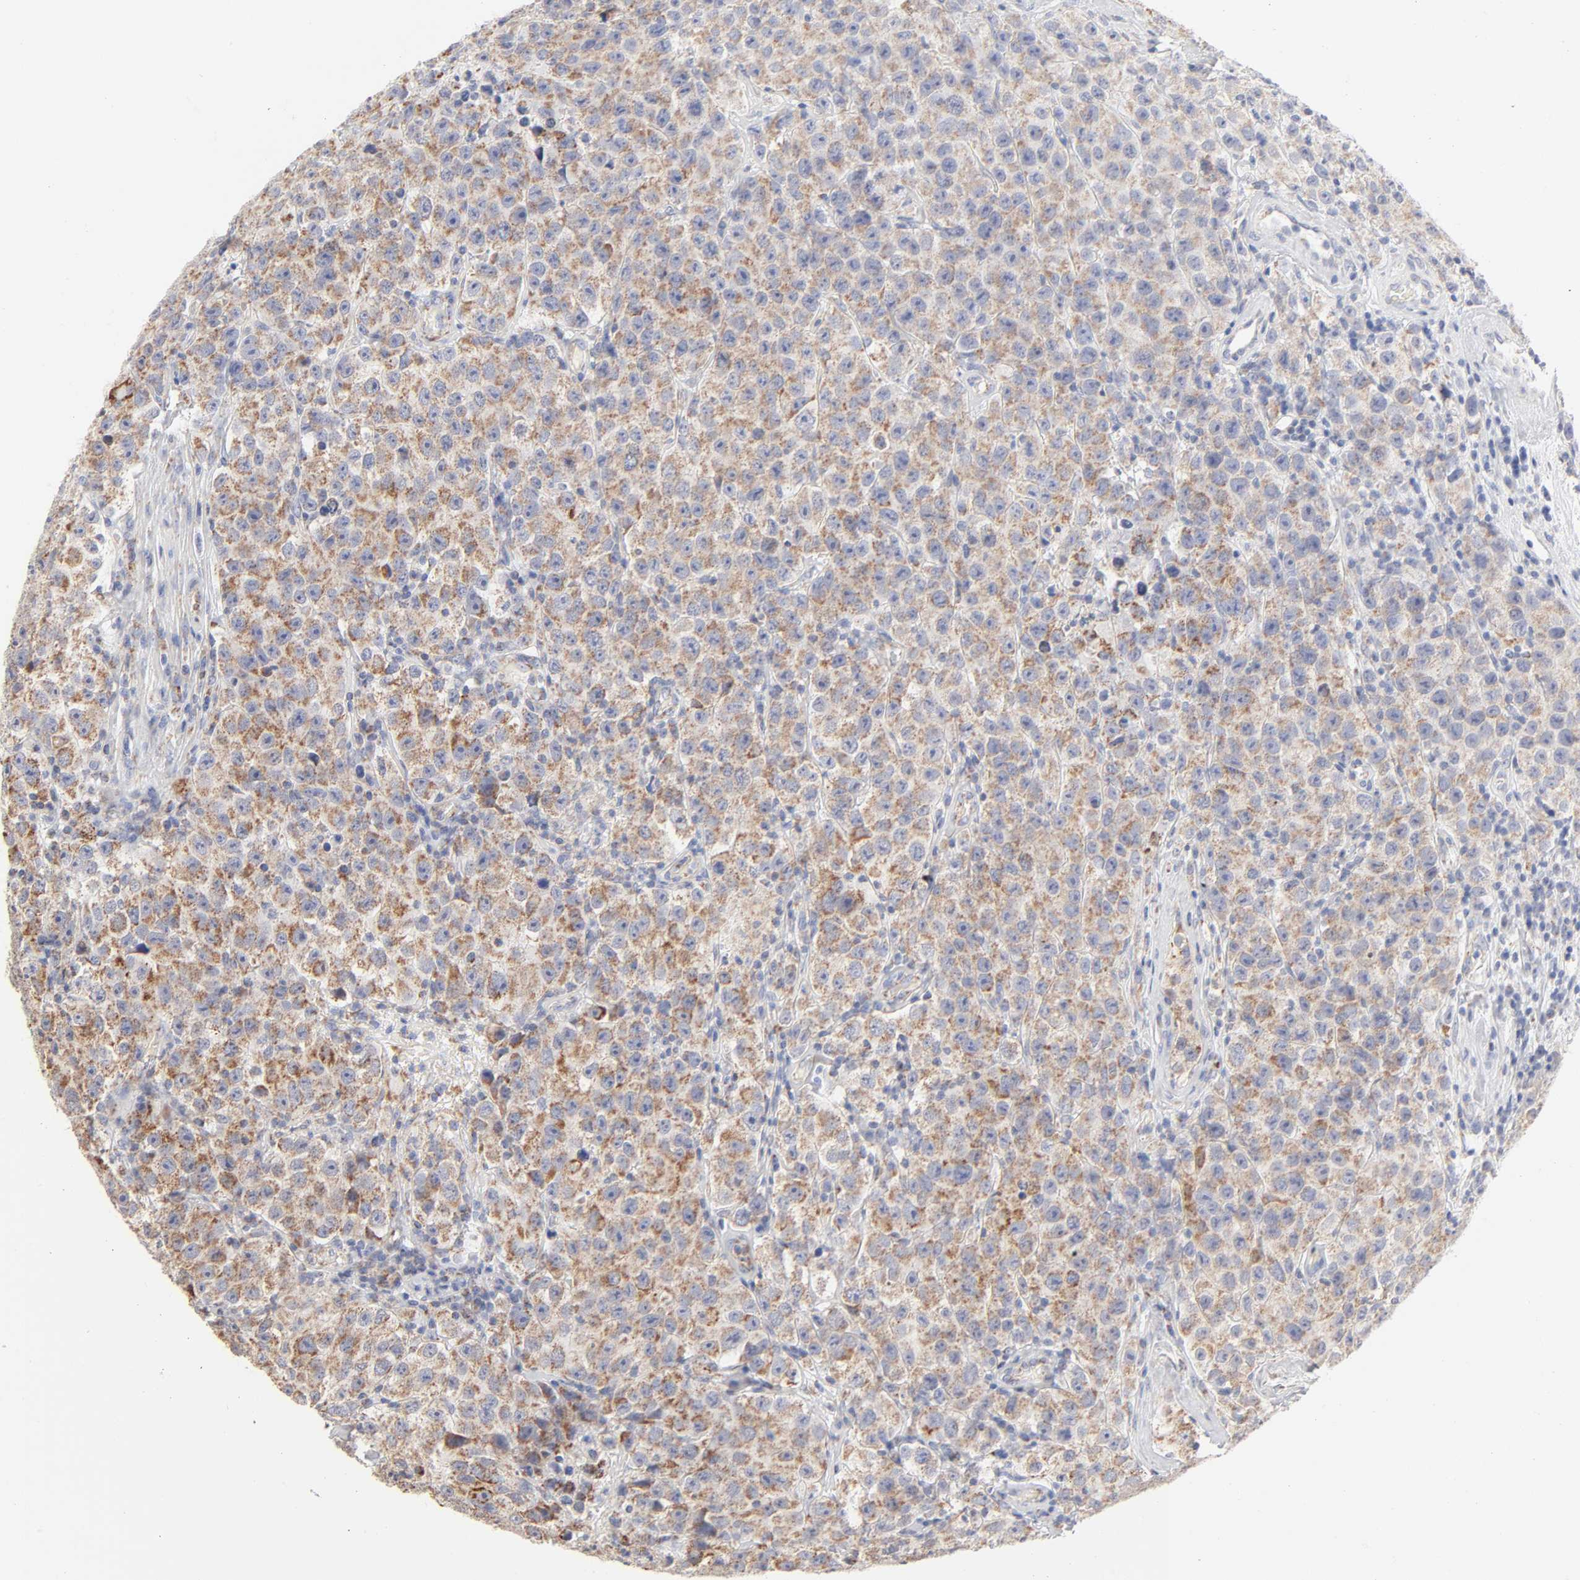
{"staining": {"intensity": "moderate", "quantity": ">75%", "location": "cytoplasmic/membranous"}, "tissue": "testis cancer", "cell_type": "Tumor cells", "image_type": "cancer", "snomed": [{"axis": "morphology", "description": "Seminoma, NOS"}, {"axis": "topography", "description": "Testis"}], "caption": "Immunohistochemical staining of seminoma (testis) exhibits medium levels of moderate cytoplasmic/membranous positivity in about >75% of tumor cells.", "gene": "MRPL58", "patient": {"sex": "male", "age": 52}}